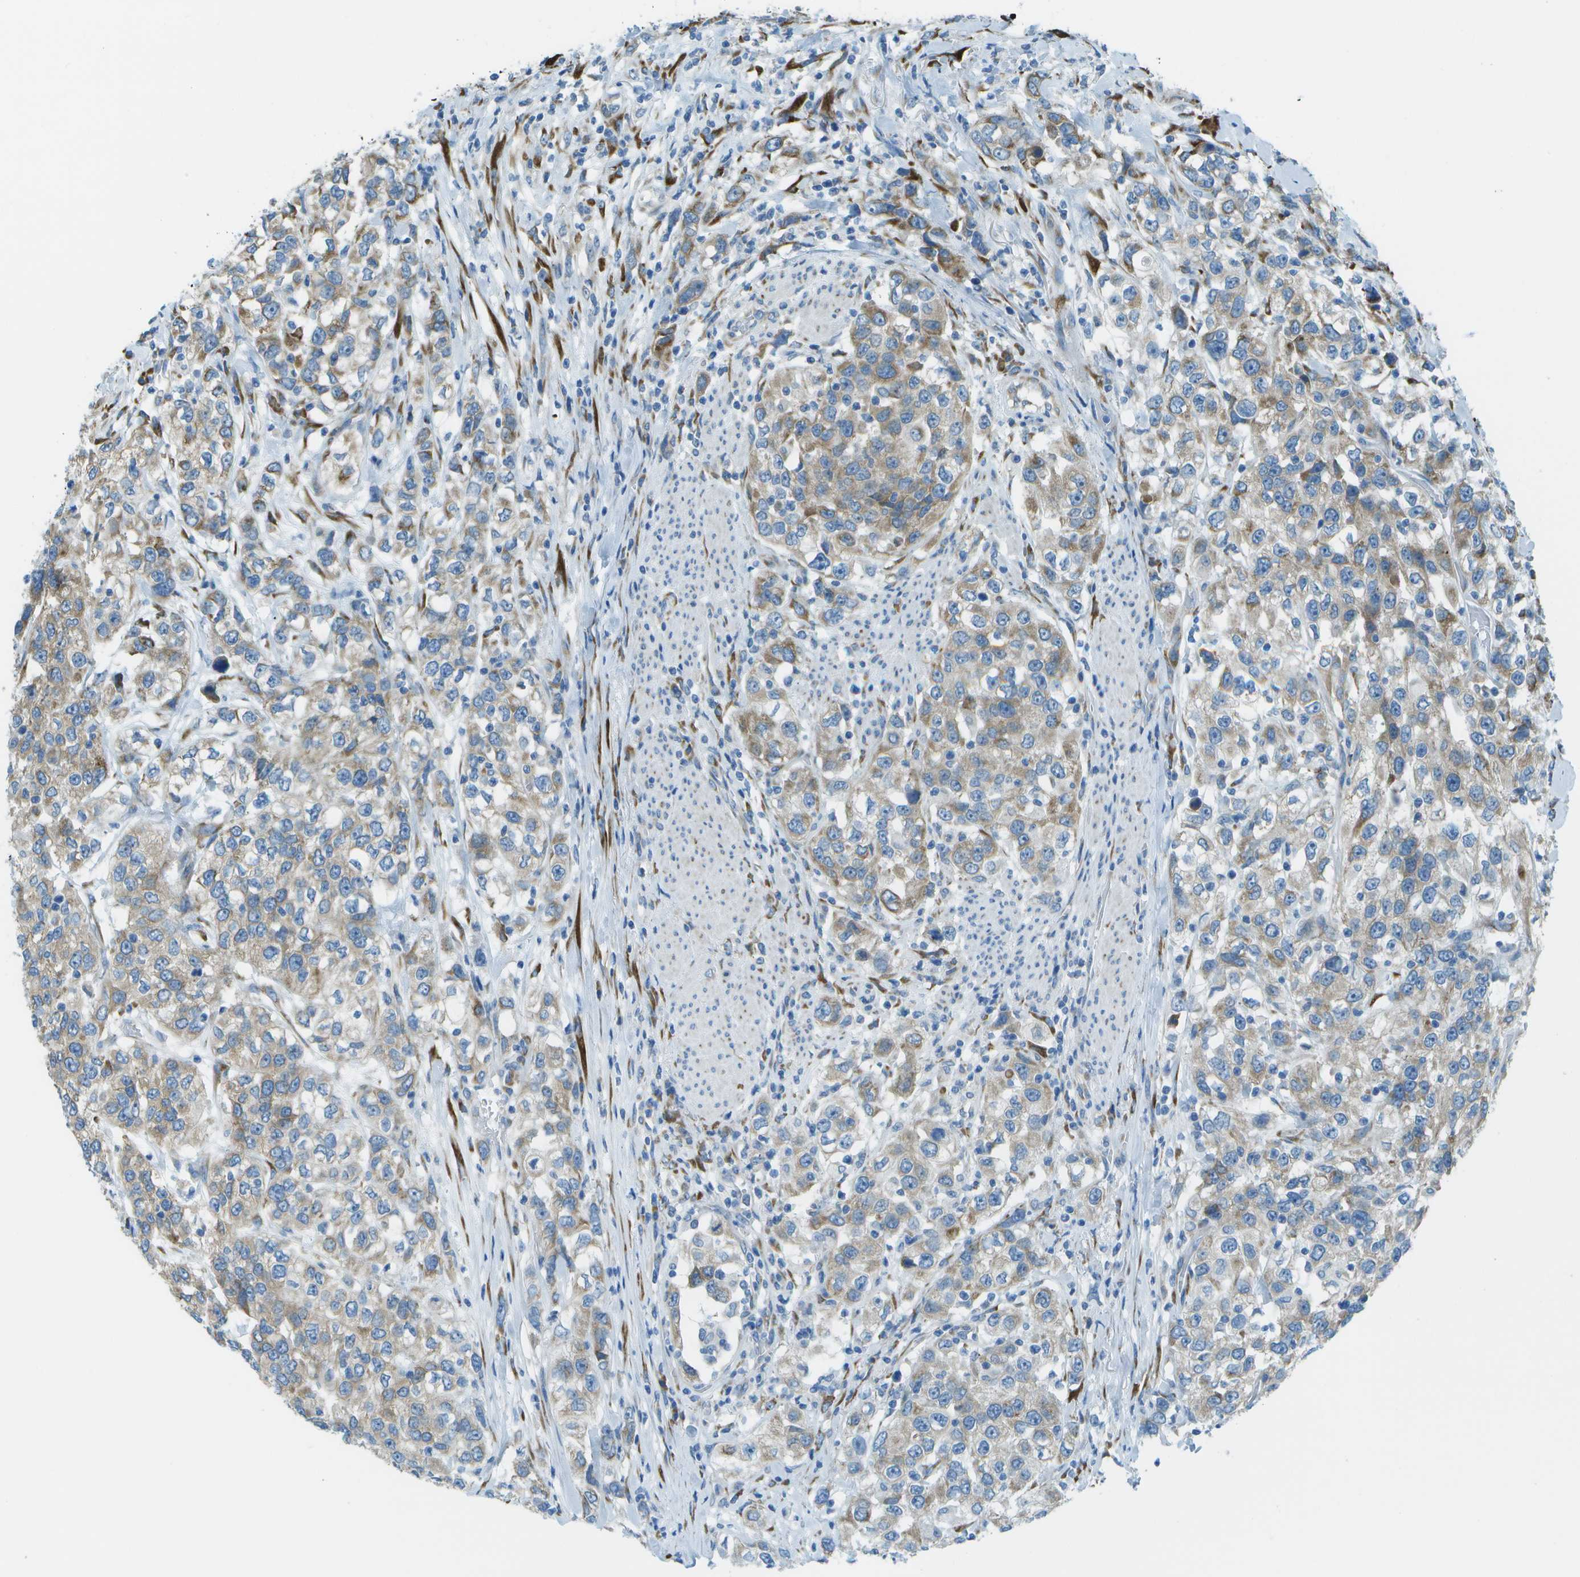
{"staining": {"intensity": "moderate", "quantity": ">75%", "location": "cytoplasmic/membranous"}, "tissue": "urothelial cancer", "cell_type": "Tumor cells", "image_type": "cancer", "snomed": [{"axis": "morphology", "description": "Urothelial carcinoma, High grade"}, {"axis": "topography", "description": "Urinary bladder"}], "caption": "The immunohistochemical stain shows moderate cytoplasmic/membranous staining in tumor cells of high-grade urothelial carcinoma tissue.", "gene": "KCTD3", "patient": {"sex": "female", "age": 80}}